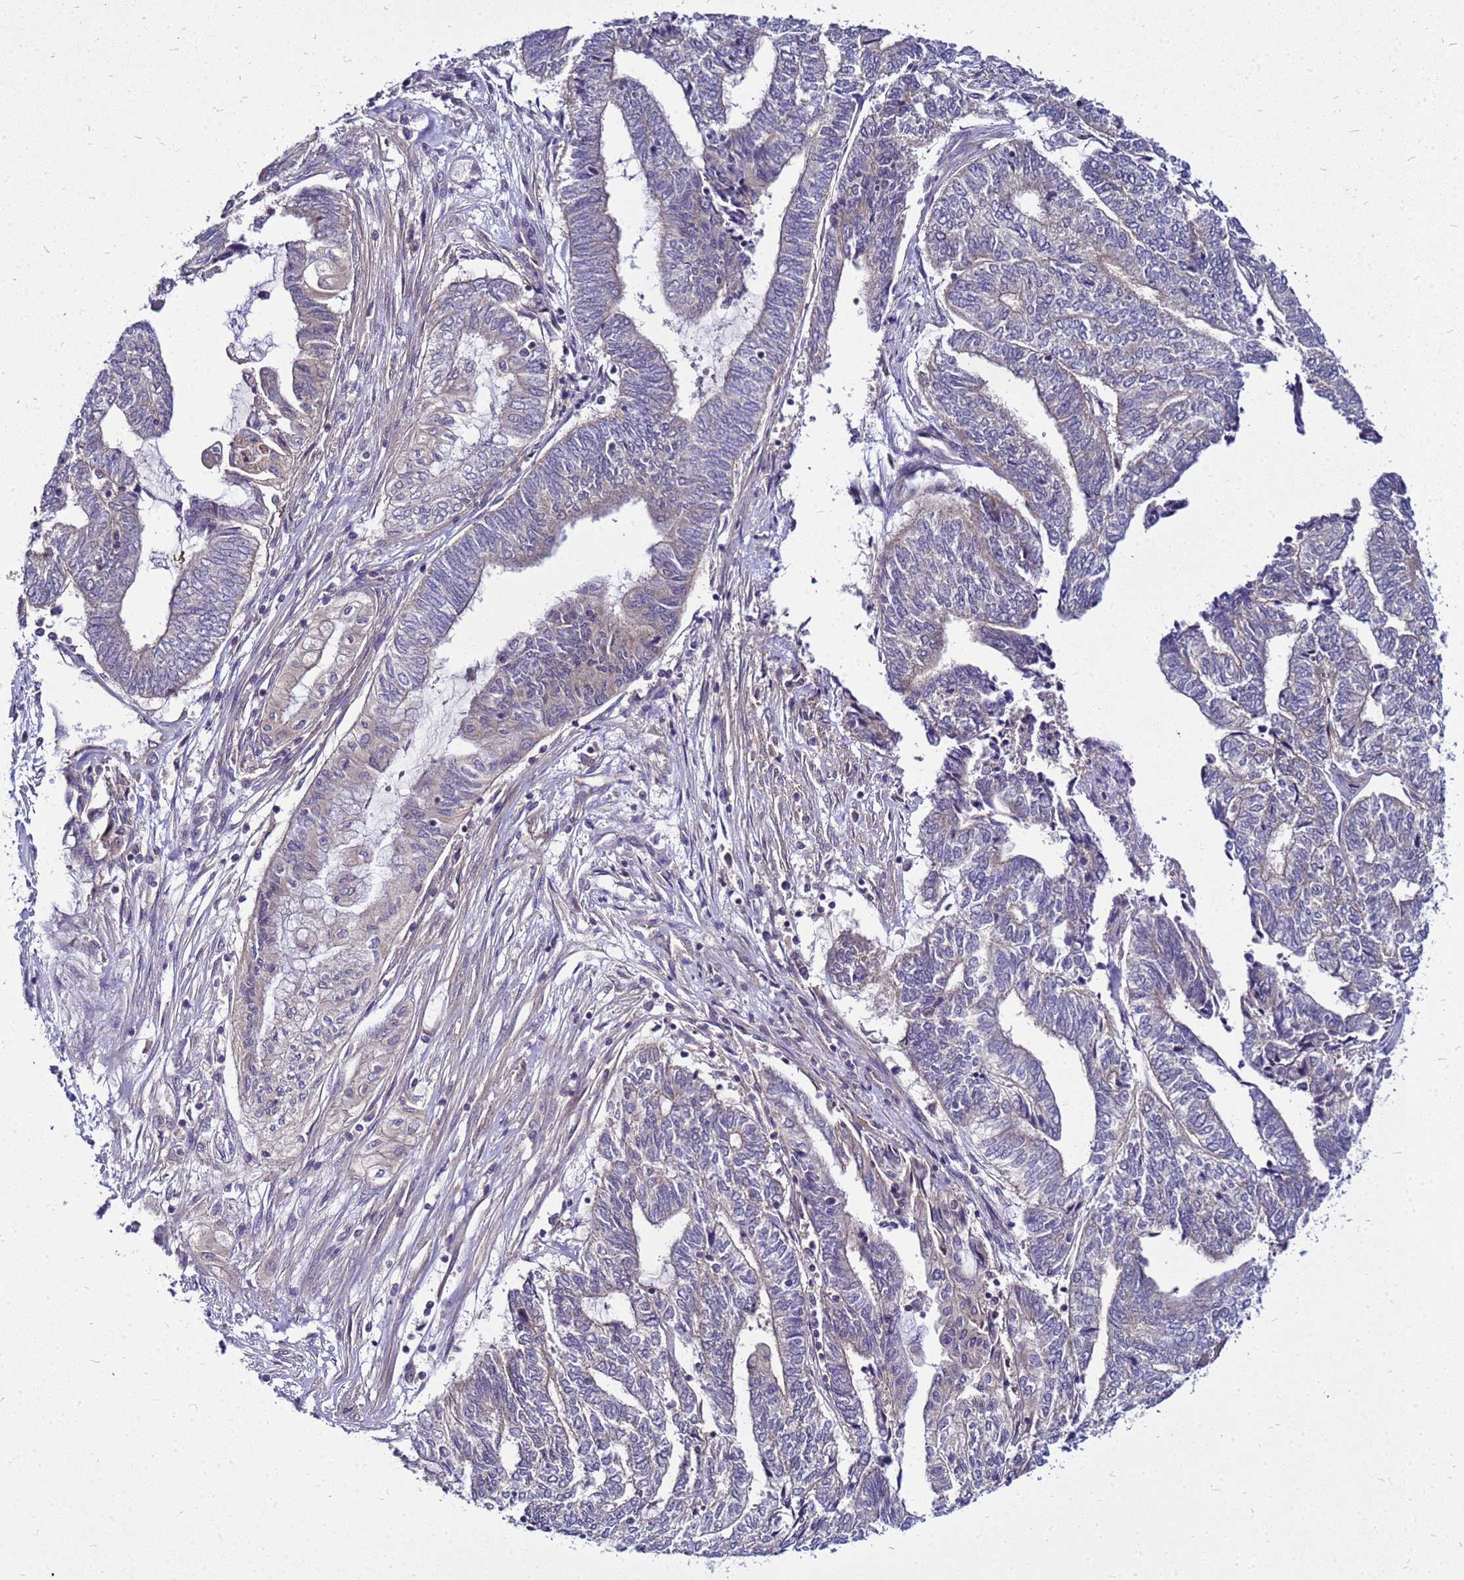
{"staining": {"intensity": "negative", "quantity": "none", "location": "none"}, "tissue": "endometrial cancer", "cell_type": "Tumor cells", "image_type": "cancer", "snomed": [{"axis": "morphology", "description": "Adenocarcinoma, NOS"}, {"axis": "topography", "description": "Uterus"}, {"axis": "topography", "description": "Endometrium"}], "caption": "Immunohistochemical staining of human adenocarcinoma (endometrial) displays no significant staining in tumor cells.", "gene": "SAT1", "patient": {"sex": "female", "age": 70}}